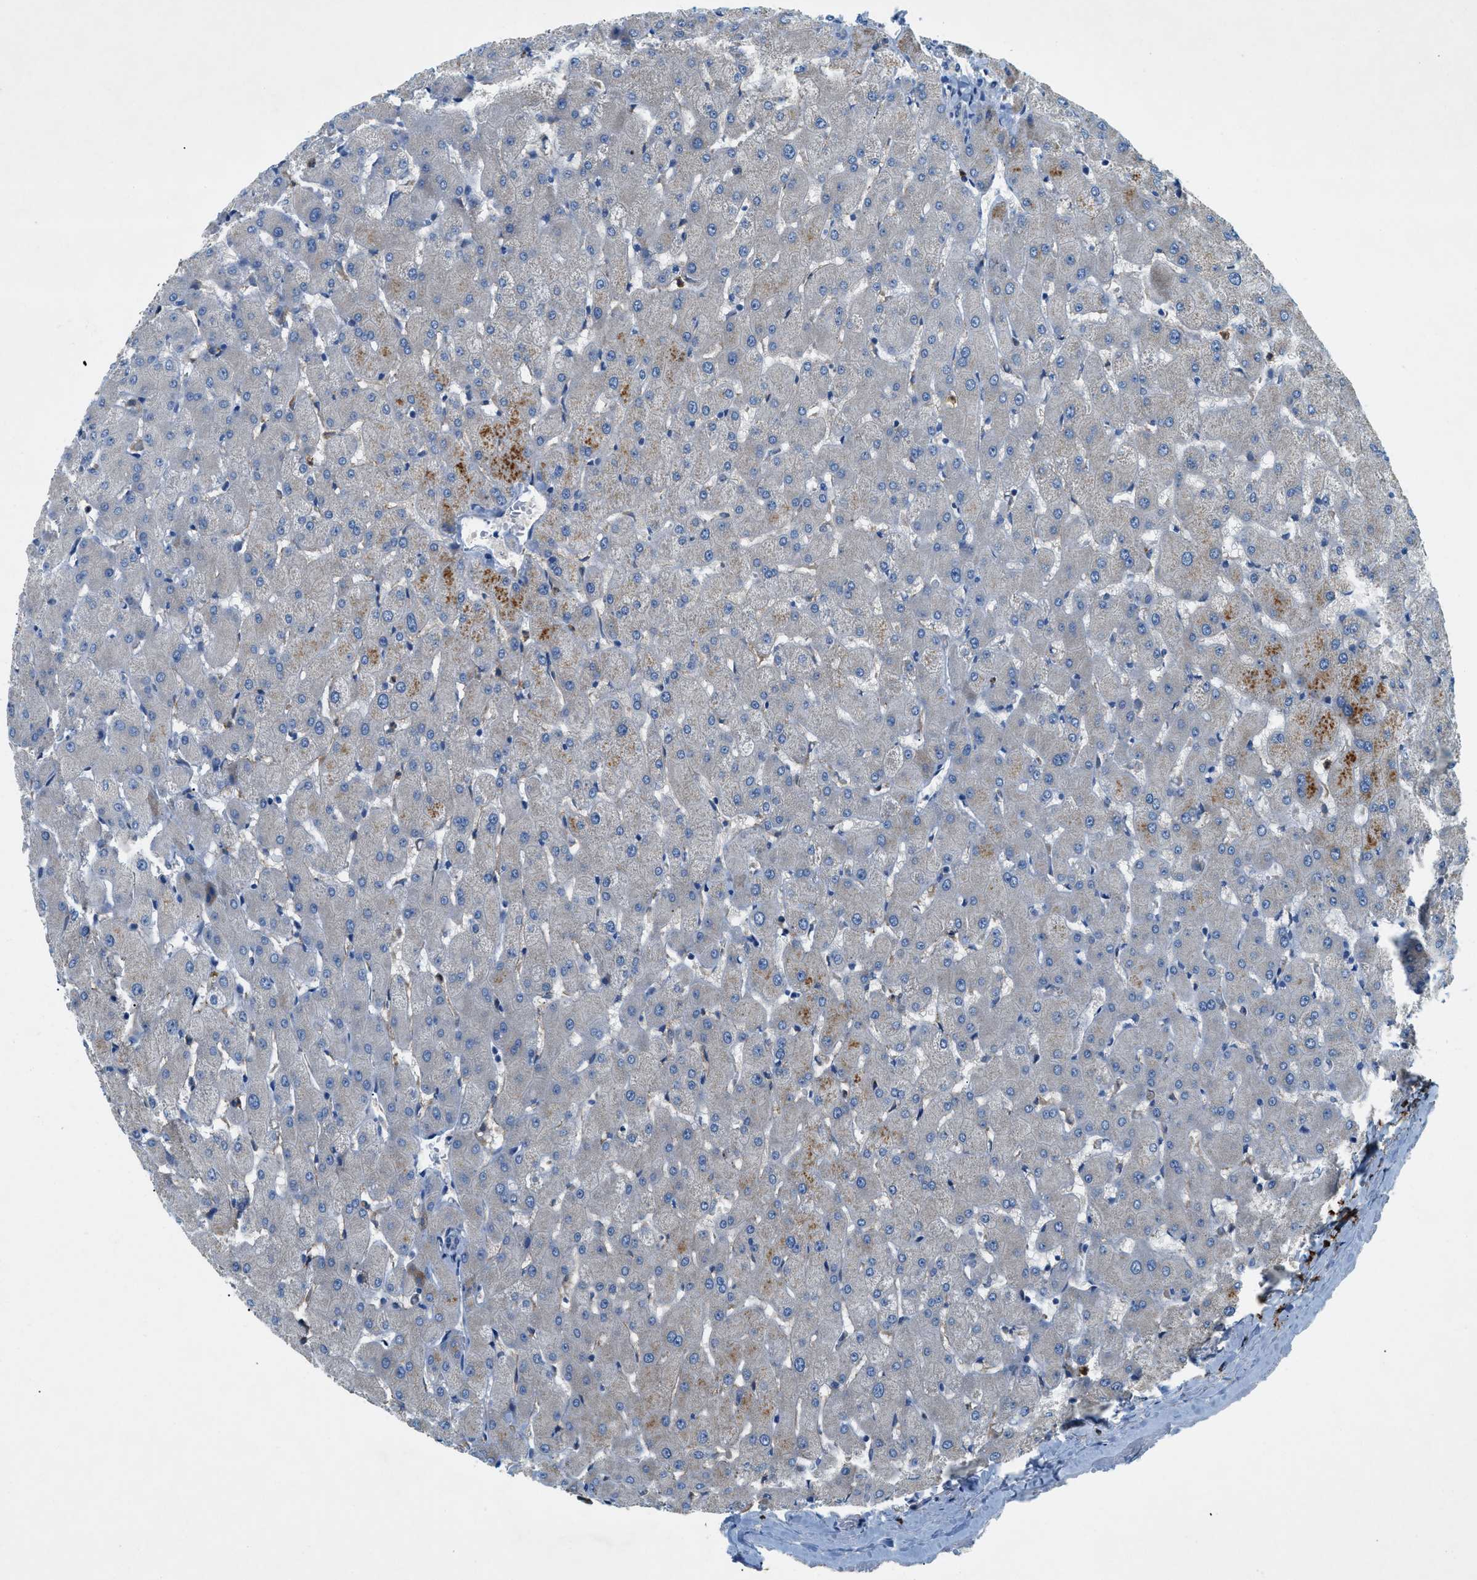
{"staining": {"intensity": "negative", "quantity": "none", "location": "none"}, "tissue": "liver", "cell_type": "Cholangiocytes", "image_type": "normal", "snomed": [{"axis": "morphology", "description": "Normal tissue, NOS"}, {"axis": "topography", "description": "Liver"}], "caption": "This is a image of IHC staining of benign liver, which shows no staining in cholangiocytes. Nuclei are stained in blue.", "gene": "ZDHHC13", "patient": {"sex": "female", "age": 63}}